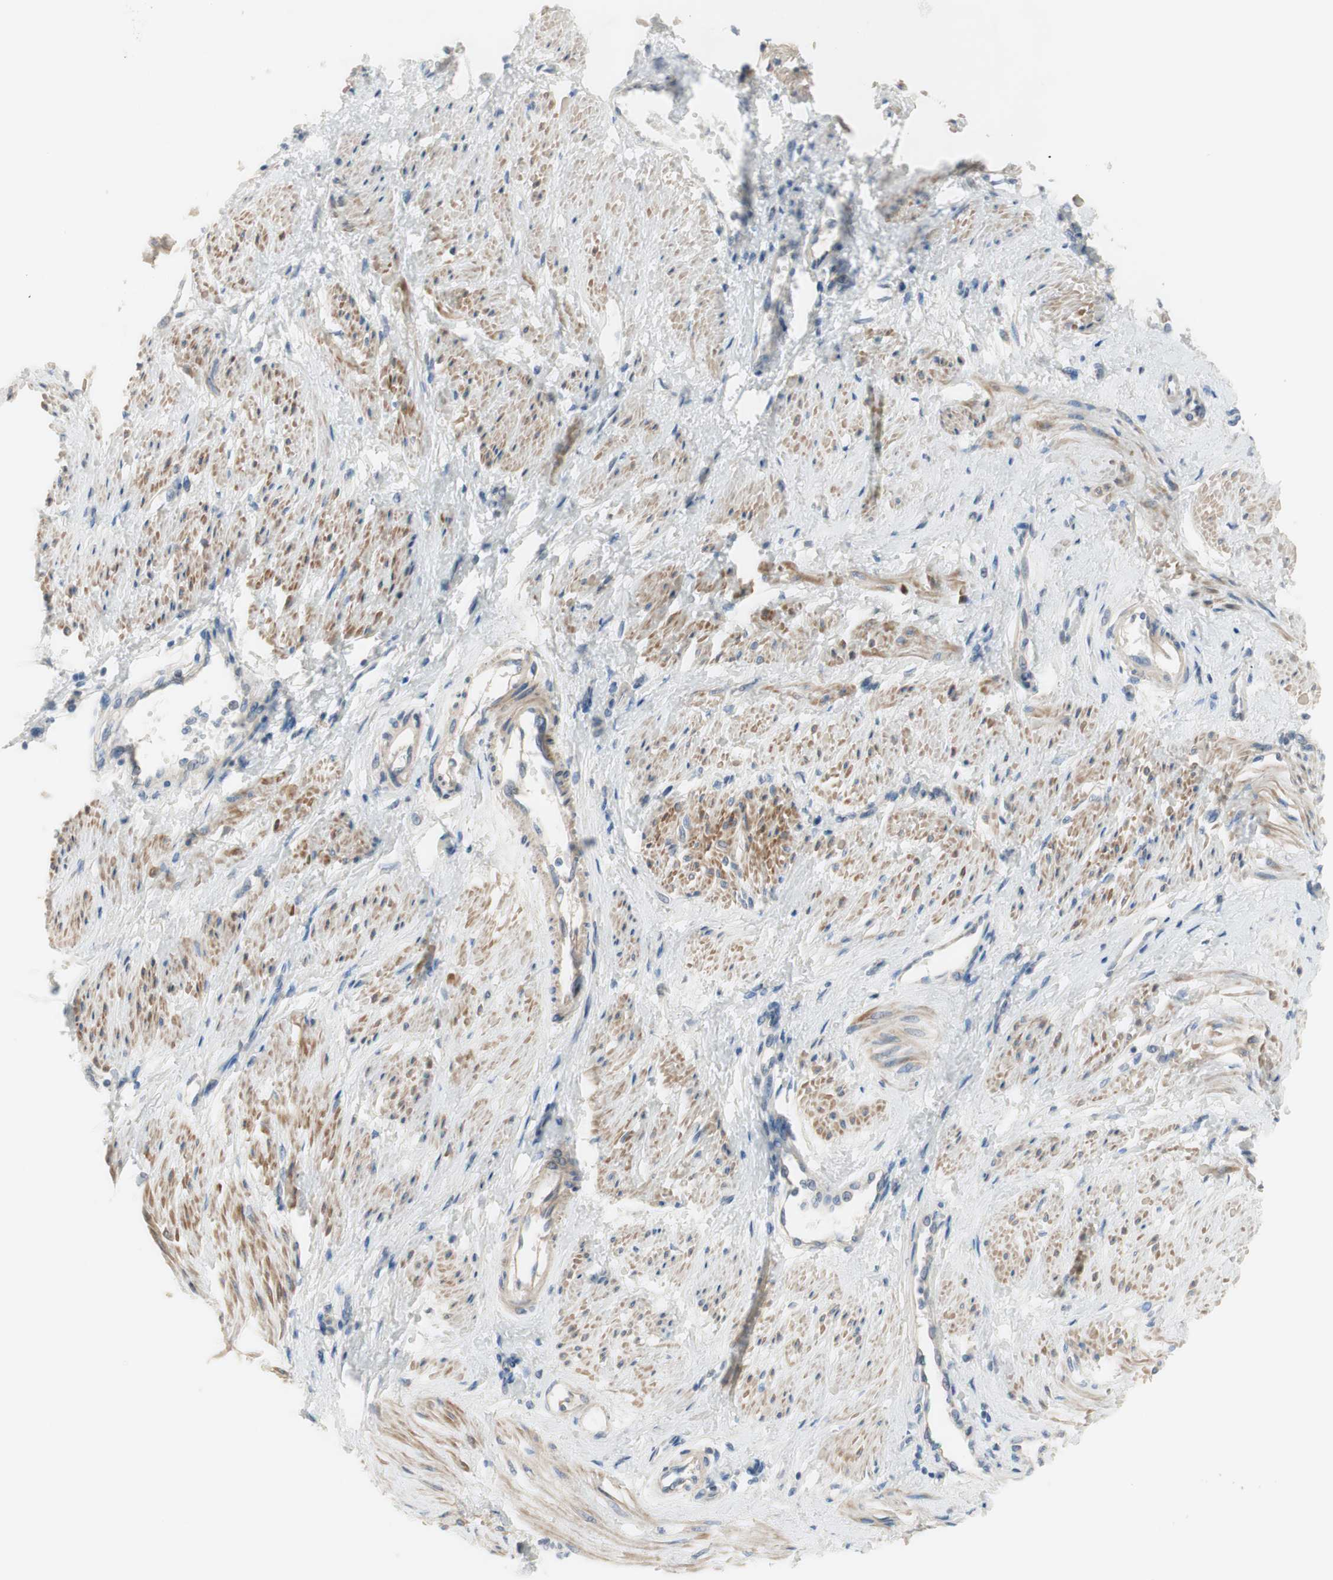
{"staining": {"intensity": "moderate", "quantity": "<25%", "location": "cytoplasmic/membranous"}, "tissue": "smooth muscle", "cell_type": "Smooth muscle cells", "image_type": "normal", "snomed": [{"axis": "morphology", "description": "Normal tissue, NOS"}, {"axis": "topography", "description": "Smooth muscle"}, {"axis": "topography", "description": "Uterus"}], "caption": "Immunohistochemical staining of benign human smooth muscle reveals <25% levels of moderate cytoplasmic/membranous protein positivity in about <25% of smooth muscle cells.", "gene": "FDFT1", "patient": {"sex": "female", "age": 39}}